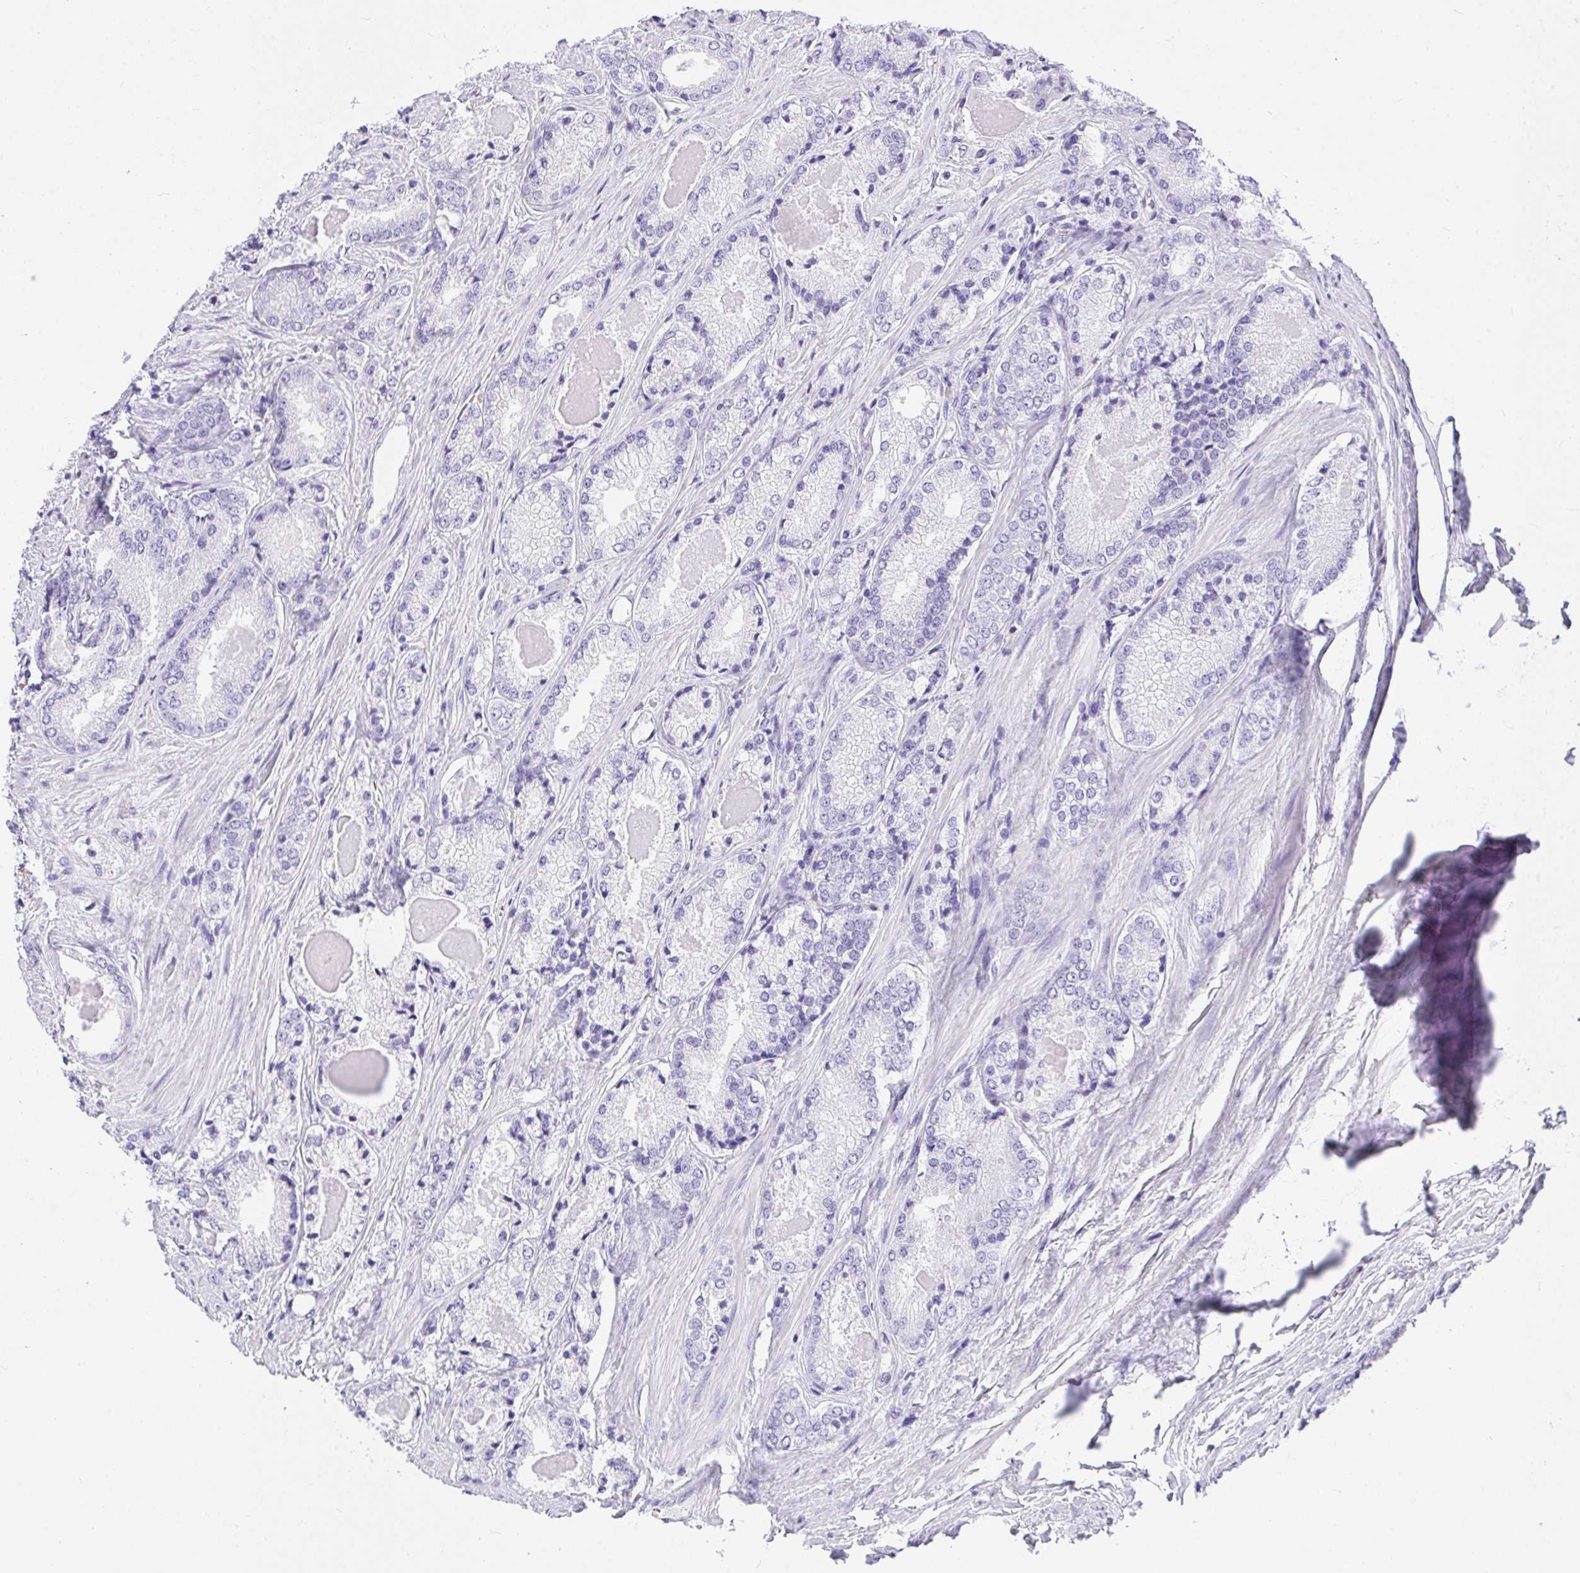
{"staining": {"intensity": "negative", "quantity": "none", "location": "none"}, "tissue": "prostate cancer", "cell_type": "Tumor cells", "image_type": "cancer", "snomed": [{"axis": "morphology", "description": "Adenocarcinoma, NOS"}, {"axis": "morphology", "description": "Adenocarcinoma, Low grade"}, {"axis": "topography", "description": "Prostate"}], "caption": "Immunohistochemistry image of neoplastic tissue: adenocarcinoma (prostate) stained with DAB (3,3'-diaminobenzidine) reveals no significant protein expression in tumor cells.", "gene": "AVIL", "patient": {"sex": "male", "age": 68}}